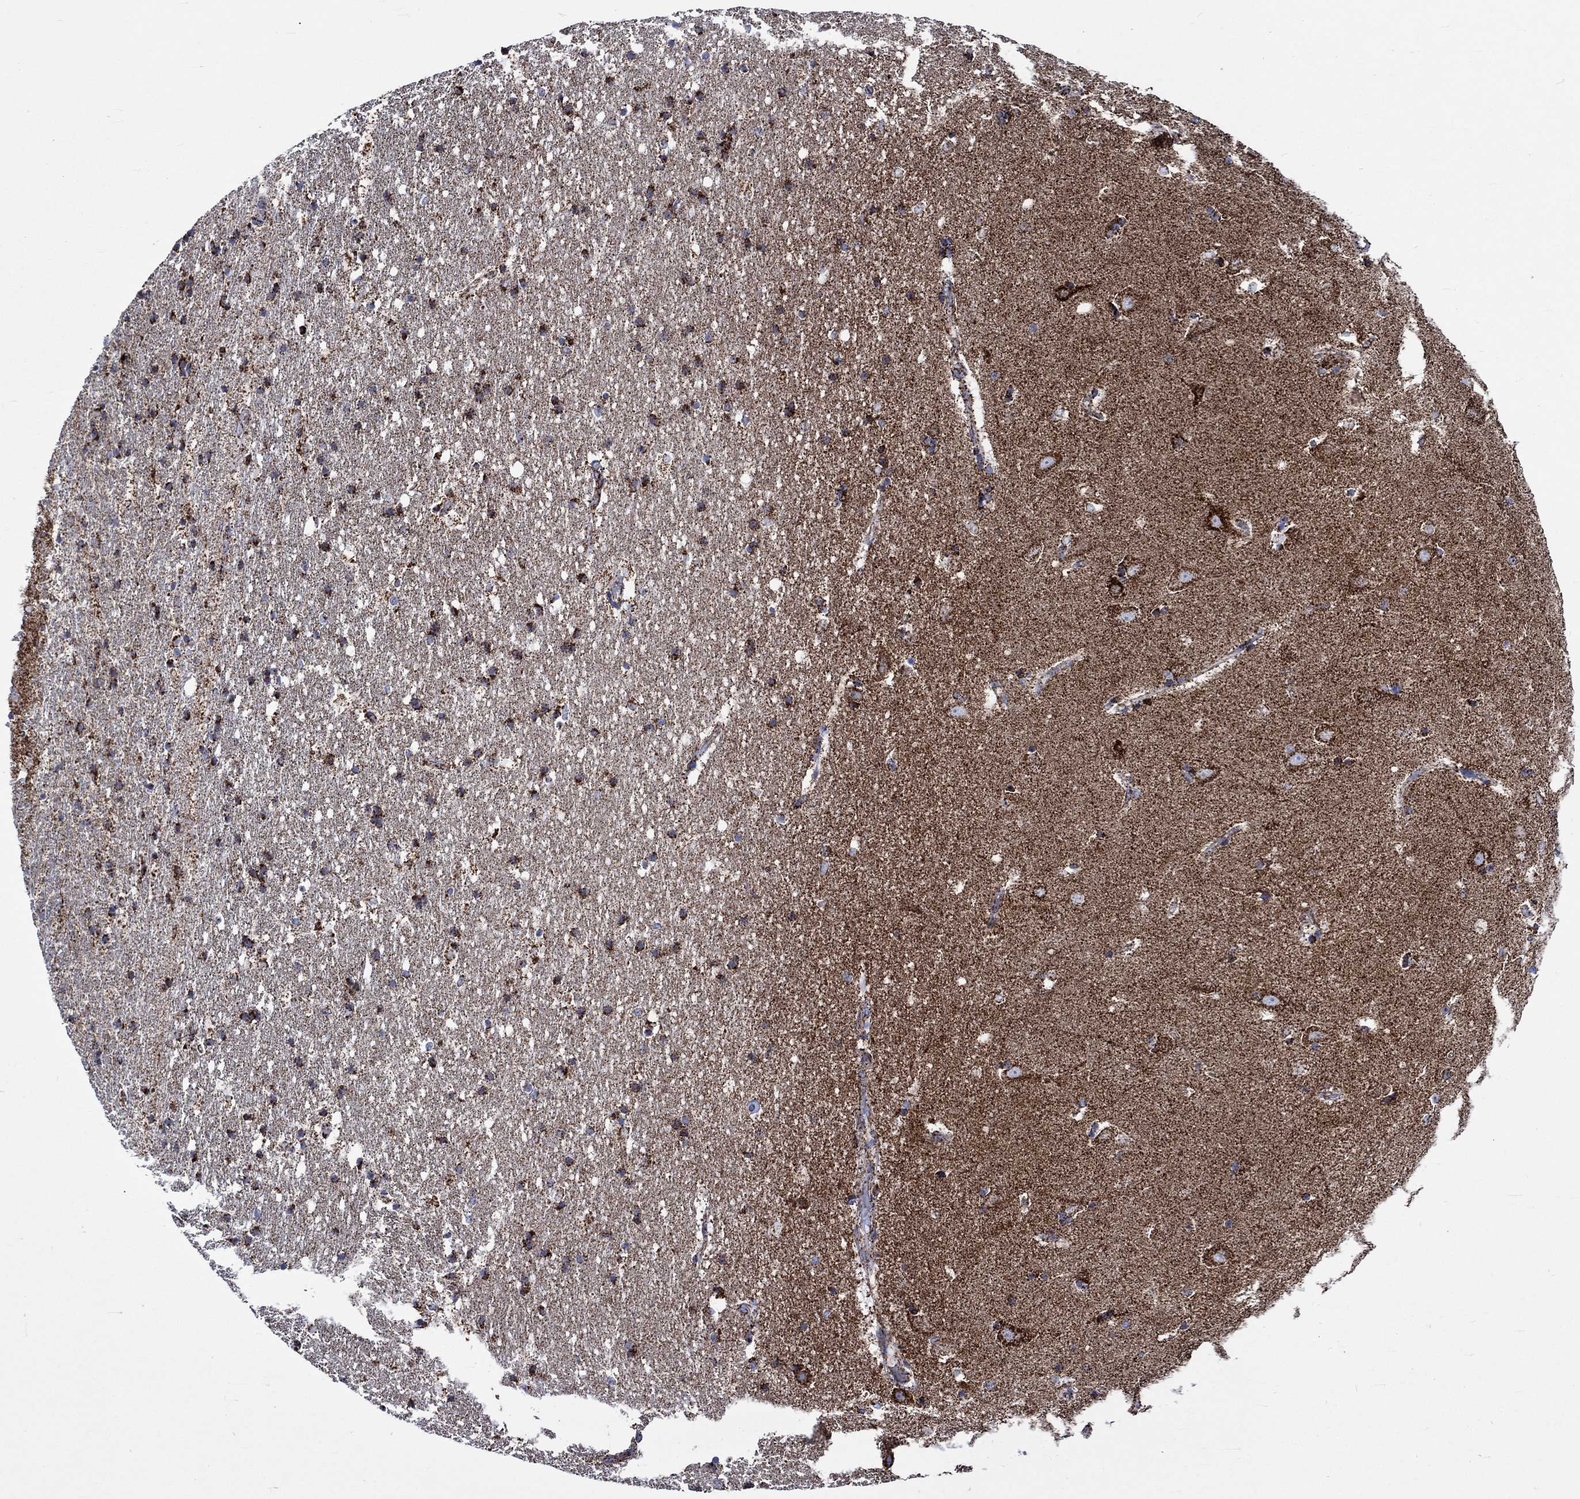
{"staining": {"intensity": "negative", "quantity": "none", "location": "none"}, "tissue": "hippocampus", "cell_type": "Glial cells", "image_type": "normal", "snomed": [{"axis": "morphology", "description": "Normal tissue, NOS"}, {"axis": "topography", "description": "Hippocampus"}], "caption": "The photomicrograph shows no staining of glial cells in unremarkable hippocampus.", "gene": "RCE1", "patient": {"sex": "male", "age": 49}}